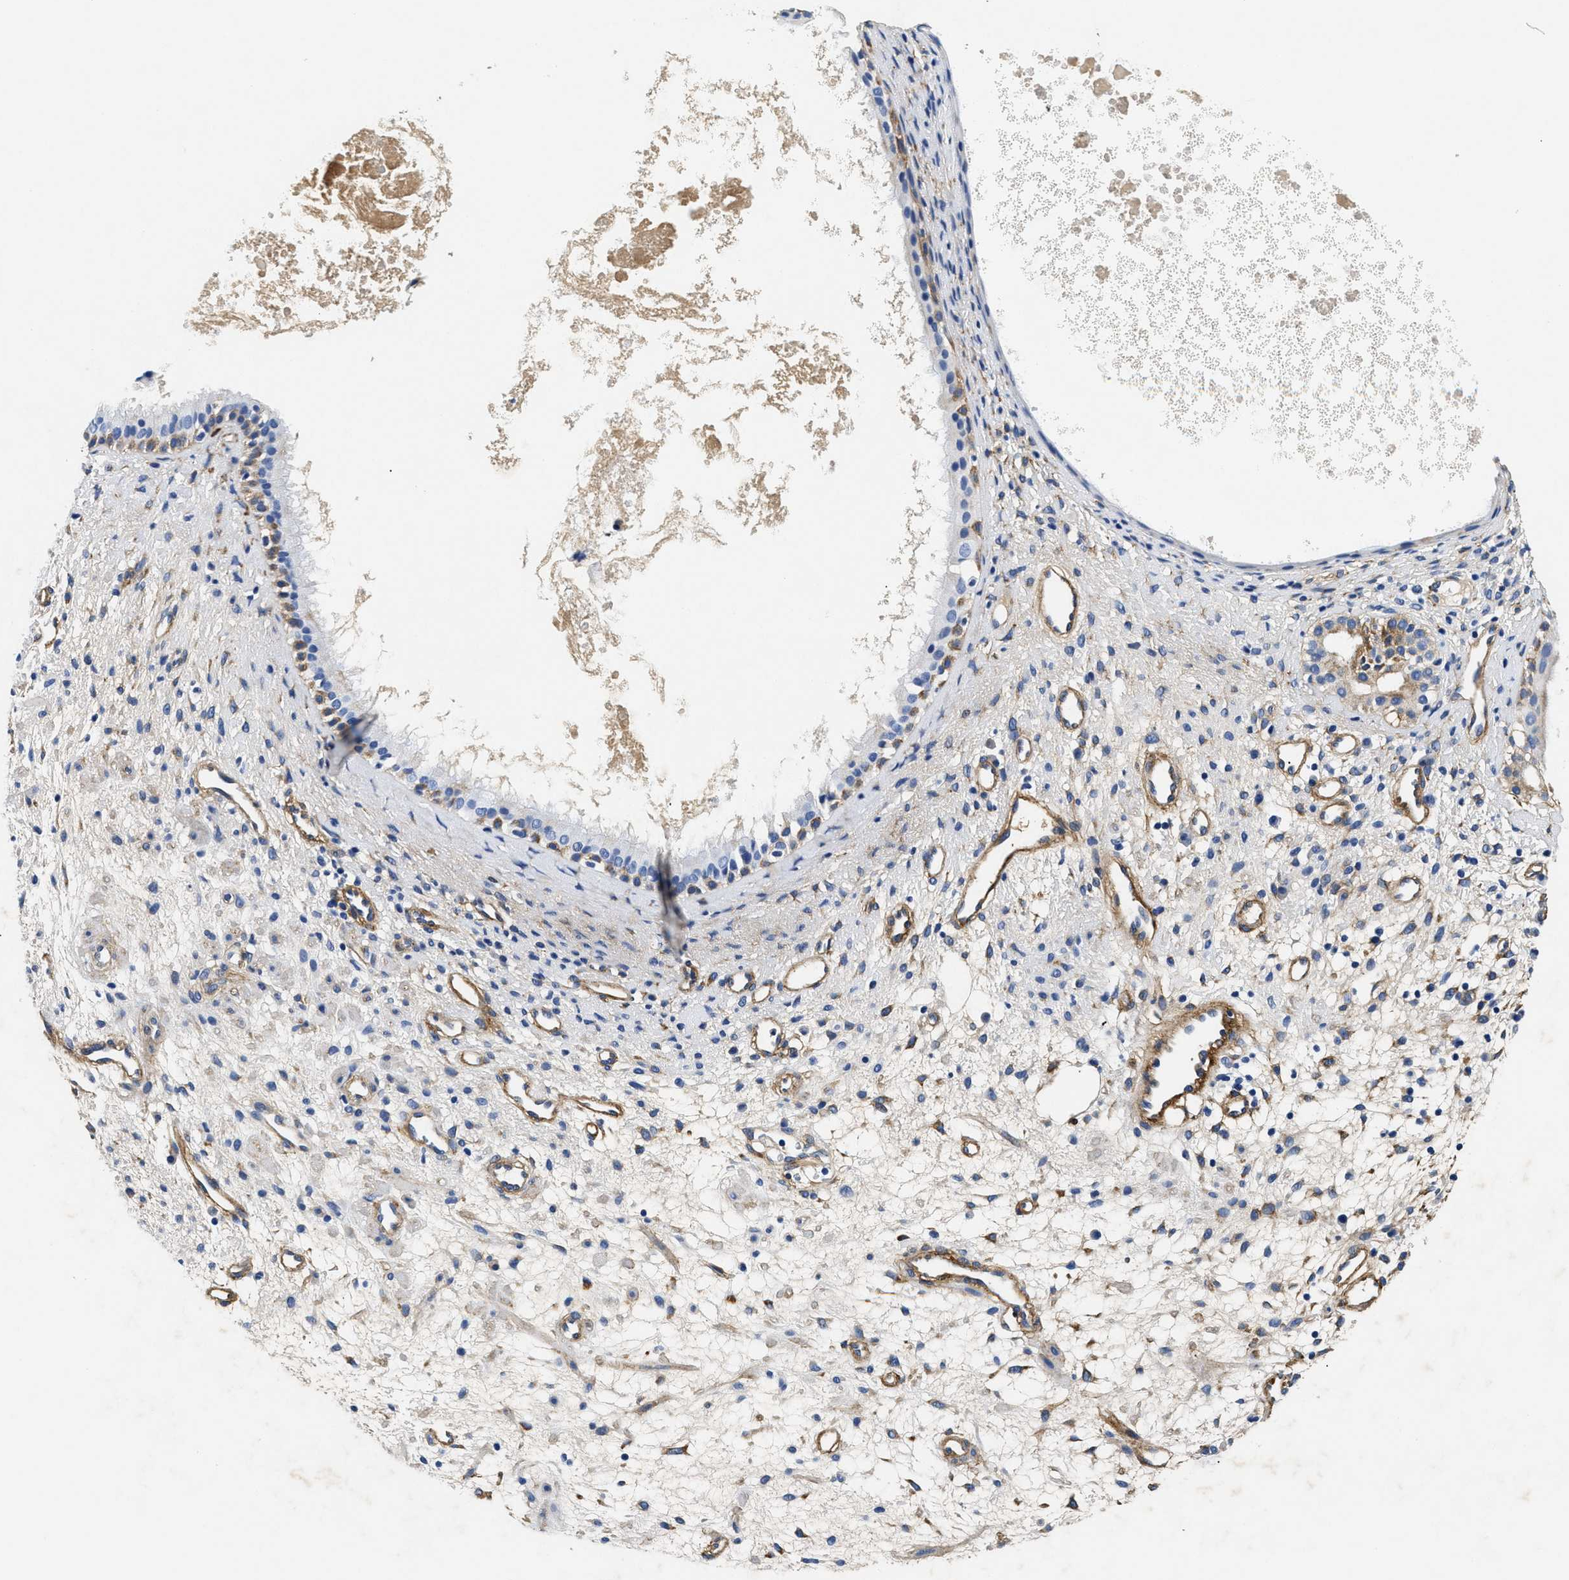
{"staining": {"intensity": "negative", "quantity": "none", "location": "none"}, "tissue": "nasopharynx", "cell_type": "Respiratory epithelial cells", "image_type": "normal", "snomed": [{"axis": "morphology", "description": "Normal tissue, NOS"}, {"axis": "topography", "description": "Nasopharynx"}], "caption": "Respiratory epithelial cells are negative for protein expression in normal human nasopharynx.", "gene": "LAMA3", "patient": {"sex": "male", "age": 22}}